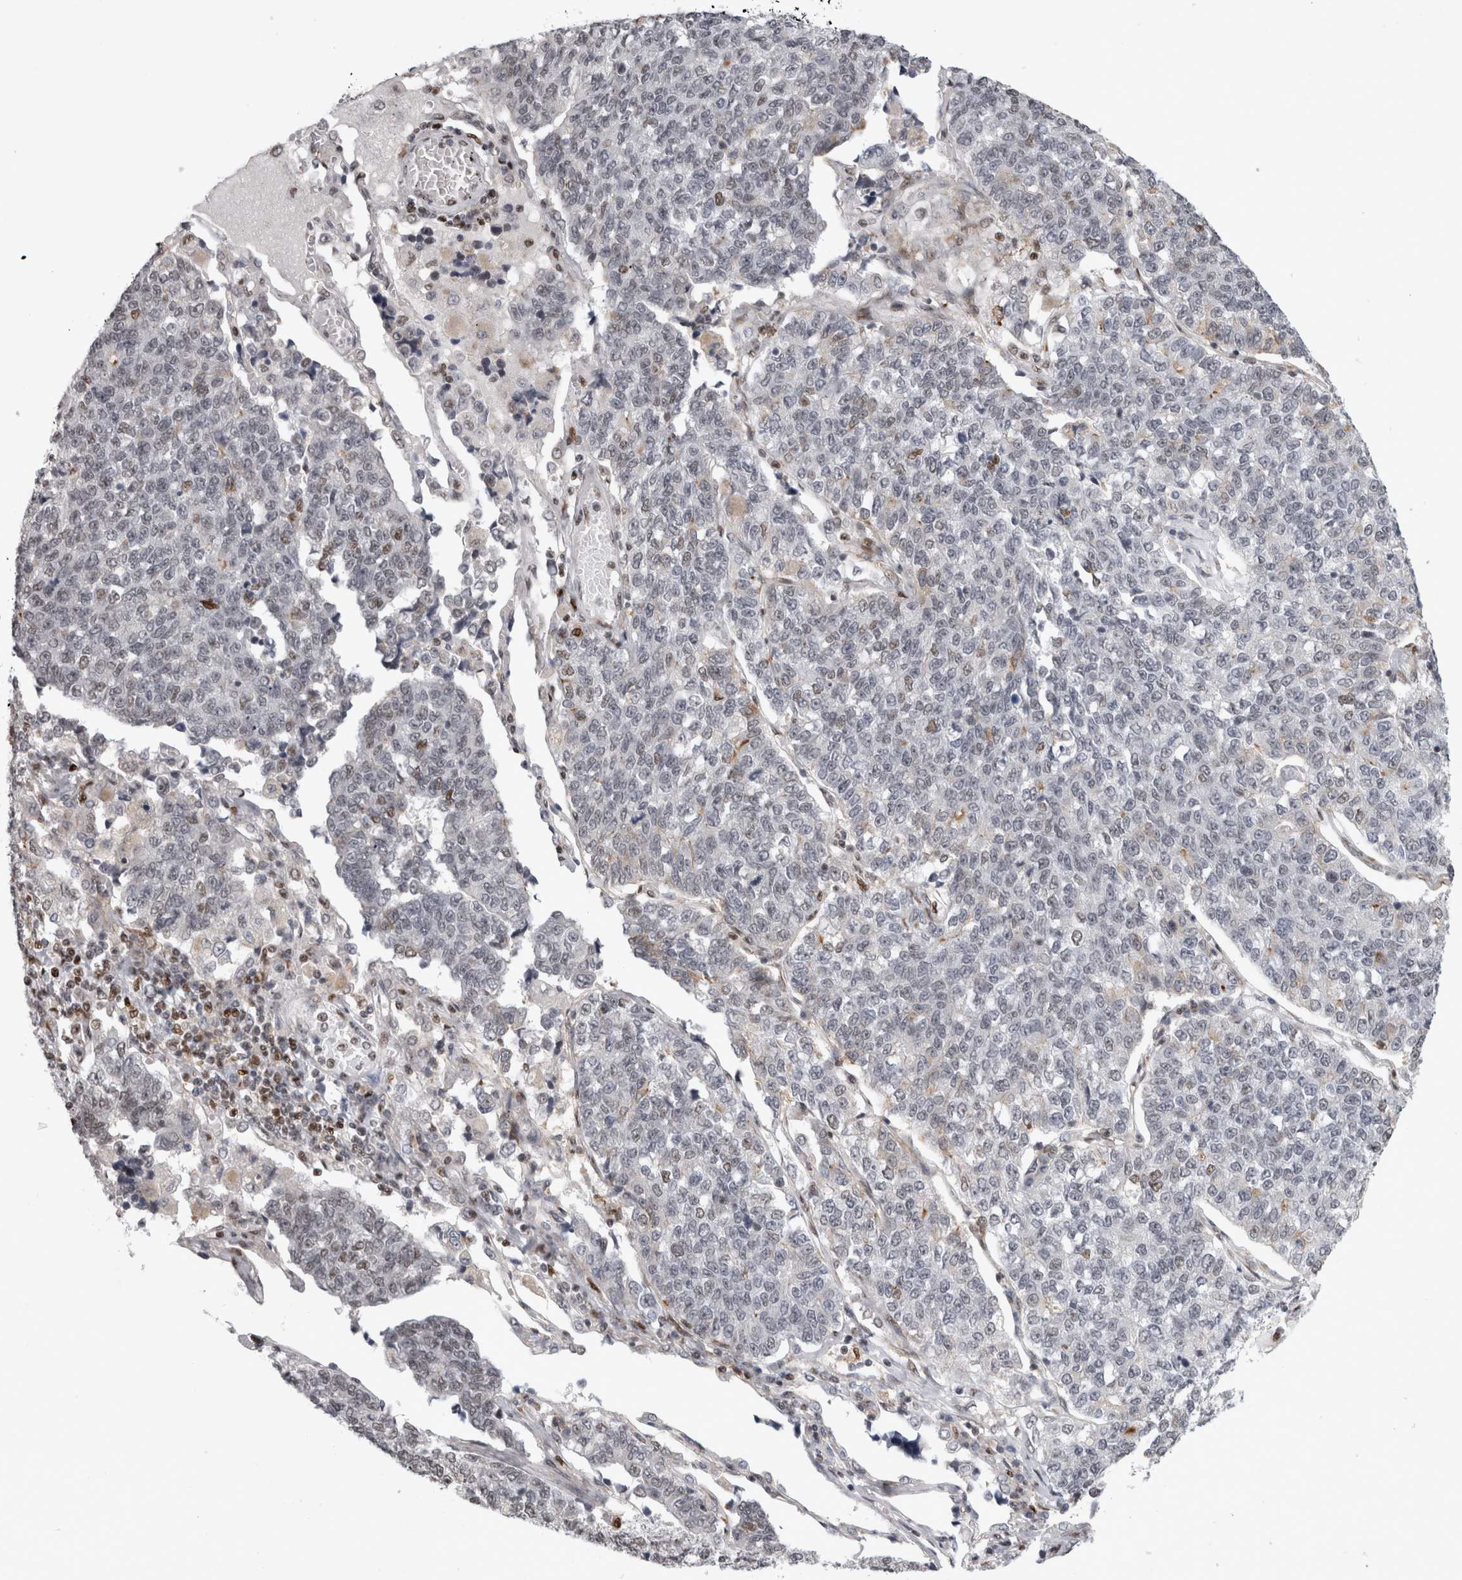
{"staining": {"intensity": "negative", "quantity": "none", "location": "none"}, "tissue": "lung cancer", "cell_type": "Tumor cells", "image_type": "cancer", "snomed": [{"axis": "morphology", "description": "Adenocarcinoma, NOS"}, {"axis": "topography", "description": "Lung"}], "caption": "Immunohistochemistry (IHC) micrograph of adenocarcinoma (lung) stained for a protein (brown), which displays no expression in tumor cells. (Stains: DAB (3,3'-diaminobenzidine) immunohistochemistry (IHC) with hematoxylin counter stain, Microscopy: brightfield microscopy at high magnification).", "gene": "SRARP", "patient": {"sex": "male", "age": 49}}